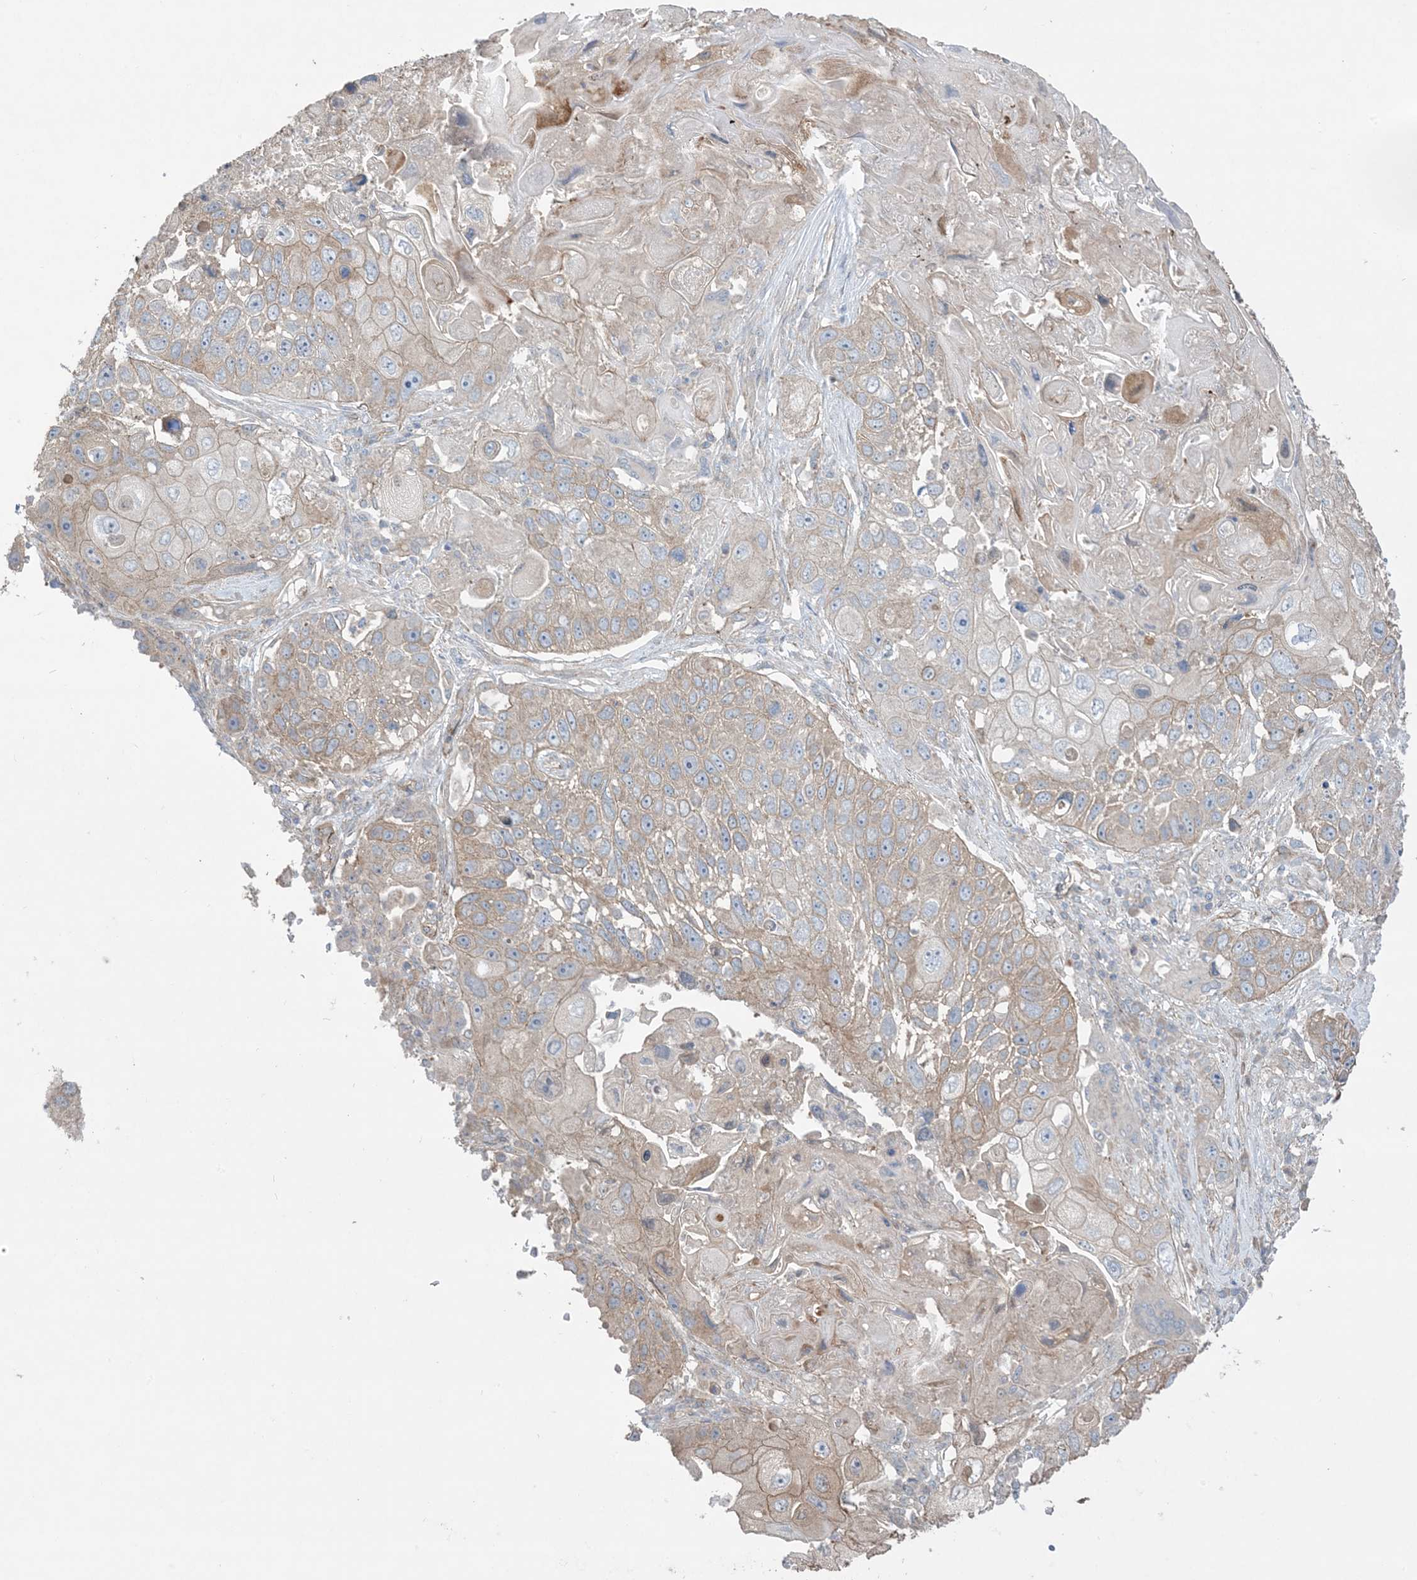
{"staining": {"intensity": "weak", "quantity": "25%-75%", "location": "cytoplasmic/membranous"}, "tissue": "lung cancer", "cell_type": "Tumor cells", "image_type": "cancer", "snomed": [{"axis": "morphology", "description": "Squamous cell carcinoma, NOS"}, {"axis": "topography", "description": "Lung"}], "caption": "Brown immunohistochemical staining in squamous cell carcinoma (lung) reveals weak cytoplasmic/membranous positivity in about 25%-75% of tumor cells.", "gene": "CCNY", "patient": {"sex": "male", "age": 61}}